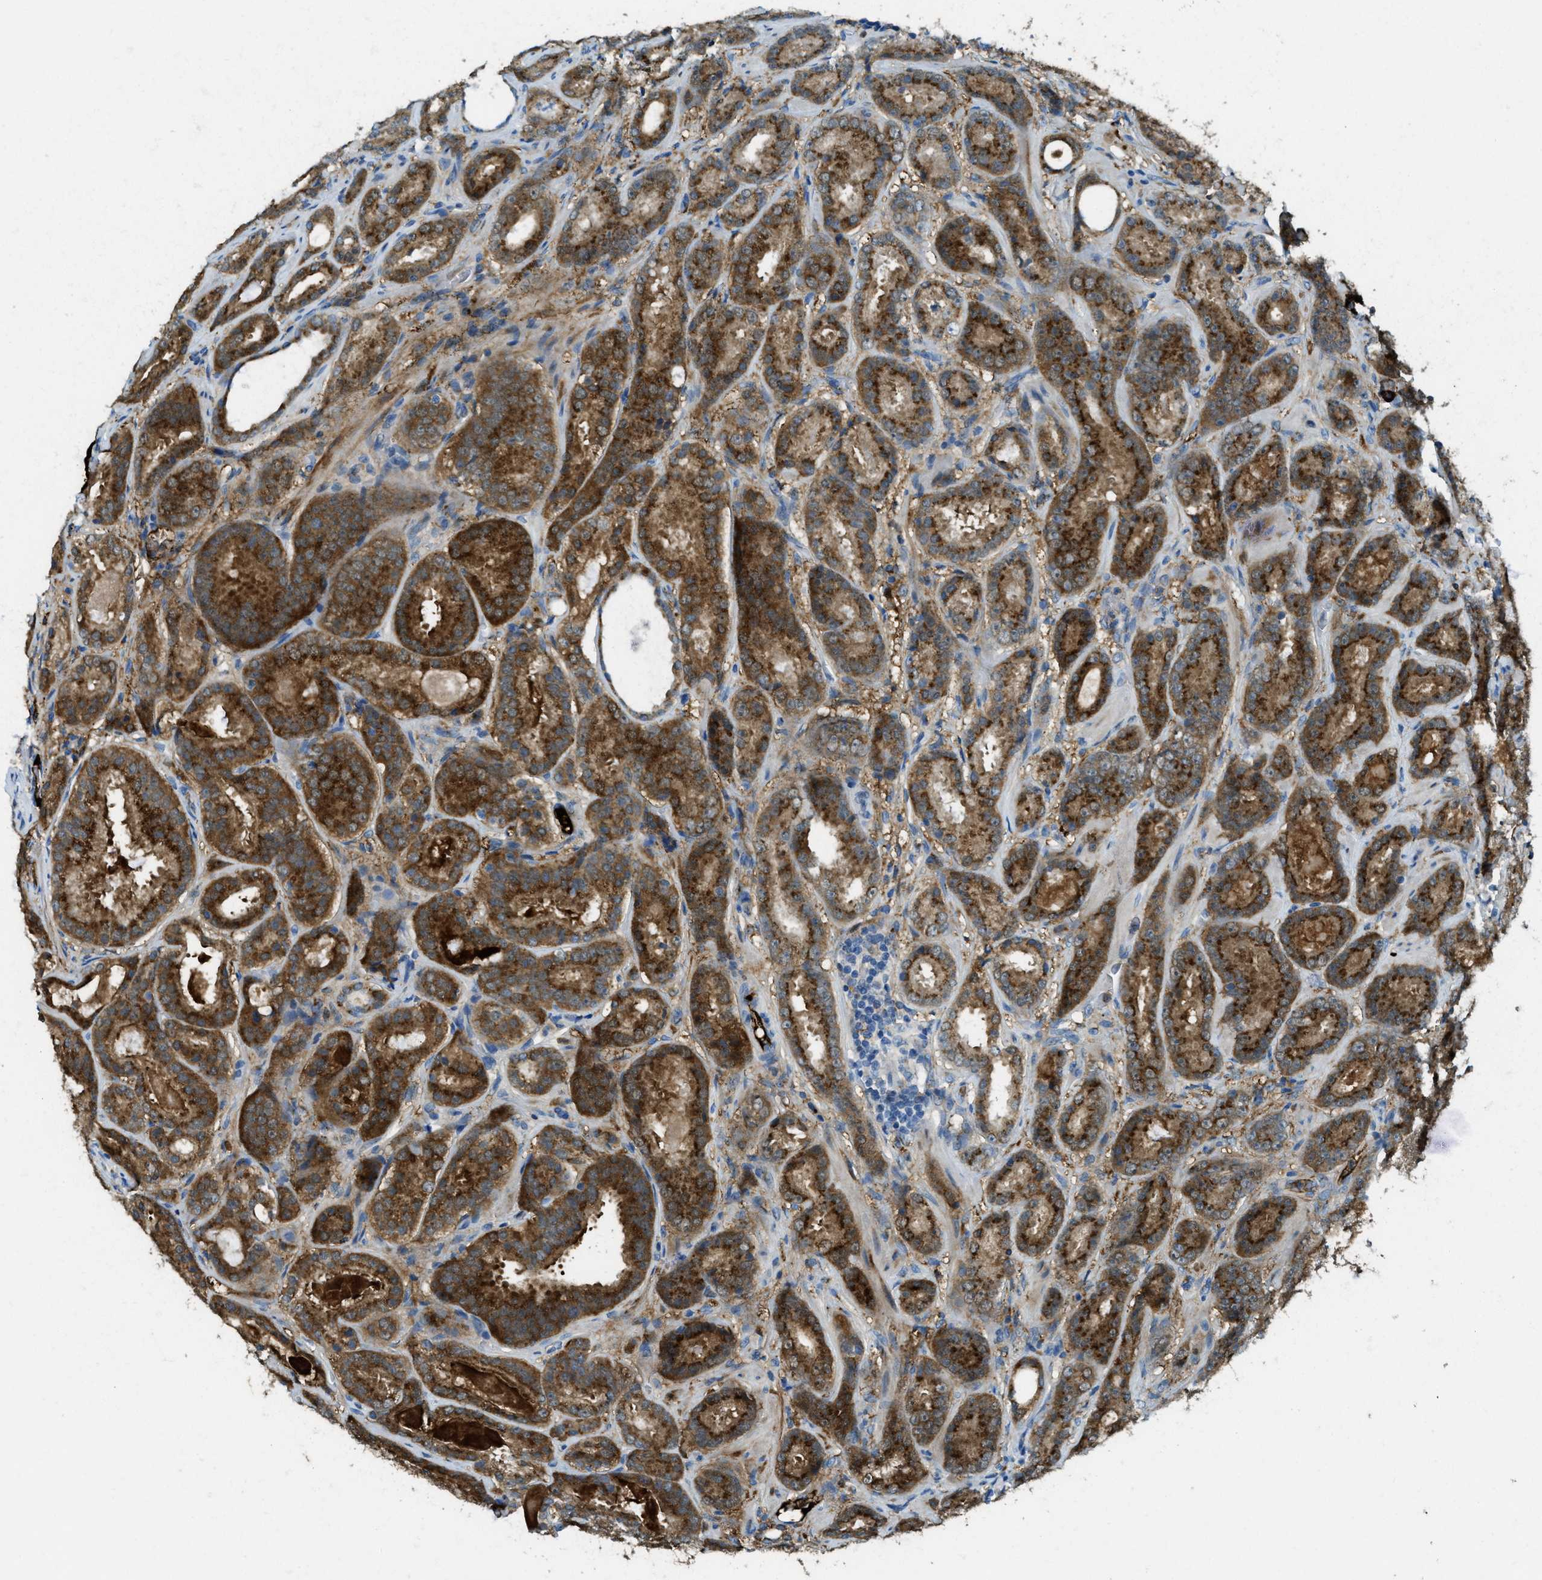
{"staining": {"intensity": "strong", "quantity": ">75%", "location": "cytoplasmic/membranous"}, "tissue": "prostate cancer", "cell_type": "Tumor cells", "image_type": "cancer", "snomed": [{"axis": "morphology", "description": "Adenocarcinoma, Low grade"}, {"axis": "topography", "description": "Prostate"}], "caption": "Prostate adenocarcinoma (low-grade) tissue displays strong cytoplasmic/membranous staining in approximately >75% of tumor cells, visualized by immunohistochemistry.", "gene": "TRIM59", "patient": {"sex": "male", "age": 69}}